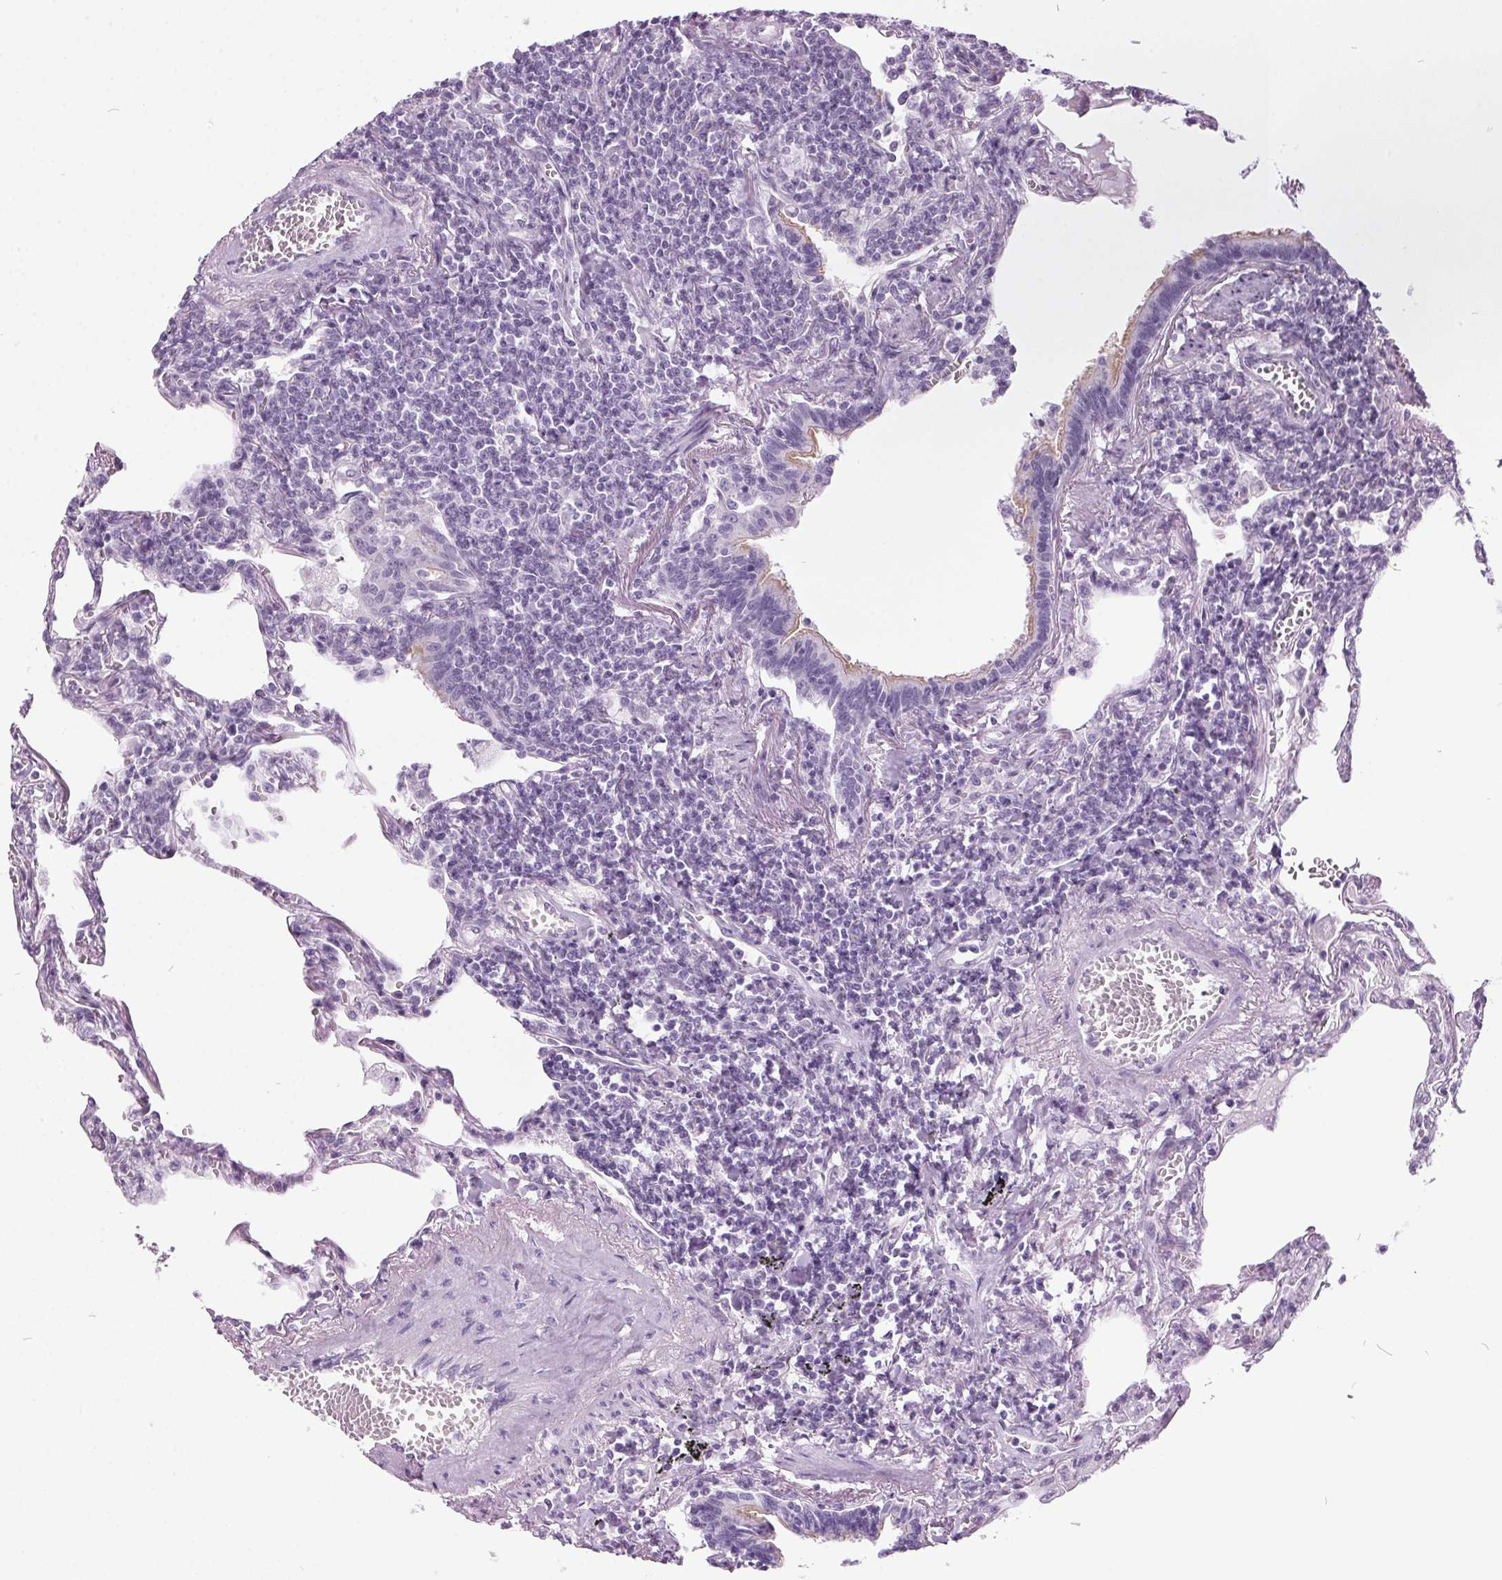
{"staining": {"intensity": "negative", "quantity": "none", "location": "none"}, "tissue": "lymphoma", "cell_type": "Tumor cells", "image_type": "cancer", "snomed": [{"axis": "morphology", "description": "Malignant lymphoma, non-Hodgkin's type, Low grade"}, {"axis": "topography", "description": "Lung"}], "caption": "An image of low-grade malignant lymphoma, non-Hodgkin's type stained for a protein exhibits no brown staining in tumor cells. The staining is performed using DAB brown chromogen with nuclei counter-stained in using hematoxylin.", "gene": "ODAD2", "patient": {"sex": "female", "age": 71}}